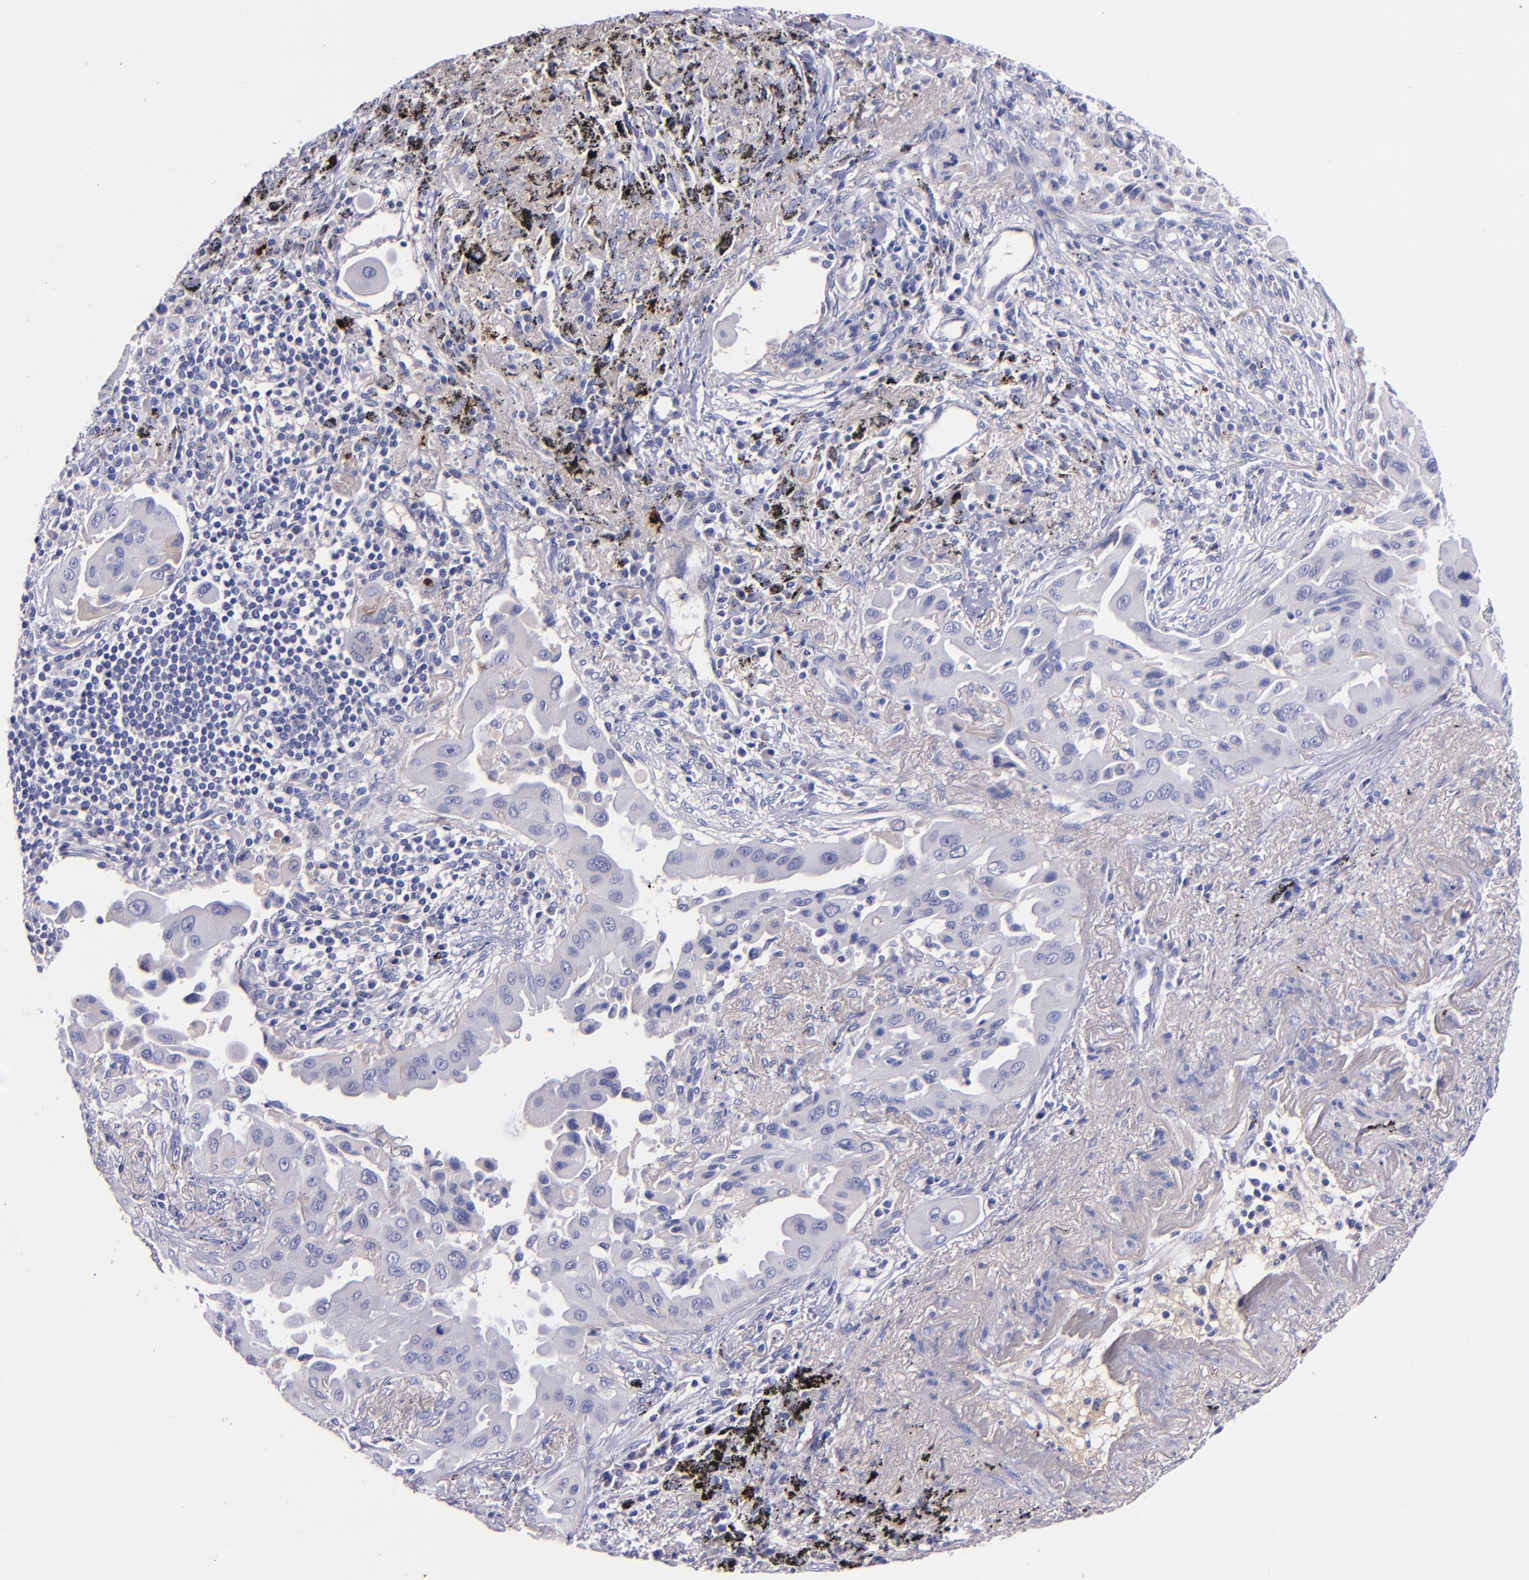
{"staining": {"intensity": "negative", "quantity": "none", "location": "none"}, "tissue": "lung cancer", "cell_type": "Tumor cells", "image_type": "cancer", "snomed": [{"axis": "morphology", "description": "Adenocarcinoma, NOS"}, {"axis": "topography", "description": "Lung"}], "caption": "A photomicrograph of human lung cancer is negative for staining in tumor cells. (IHC, brightfield microscopy, high magnification).", "gene": "KNG1", "patient": {"sex": "male", "age": 68}}